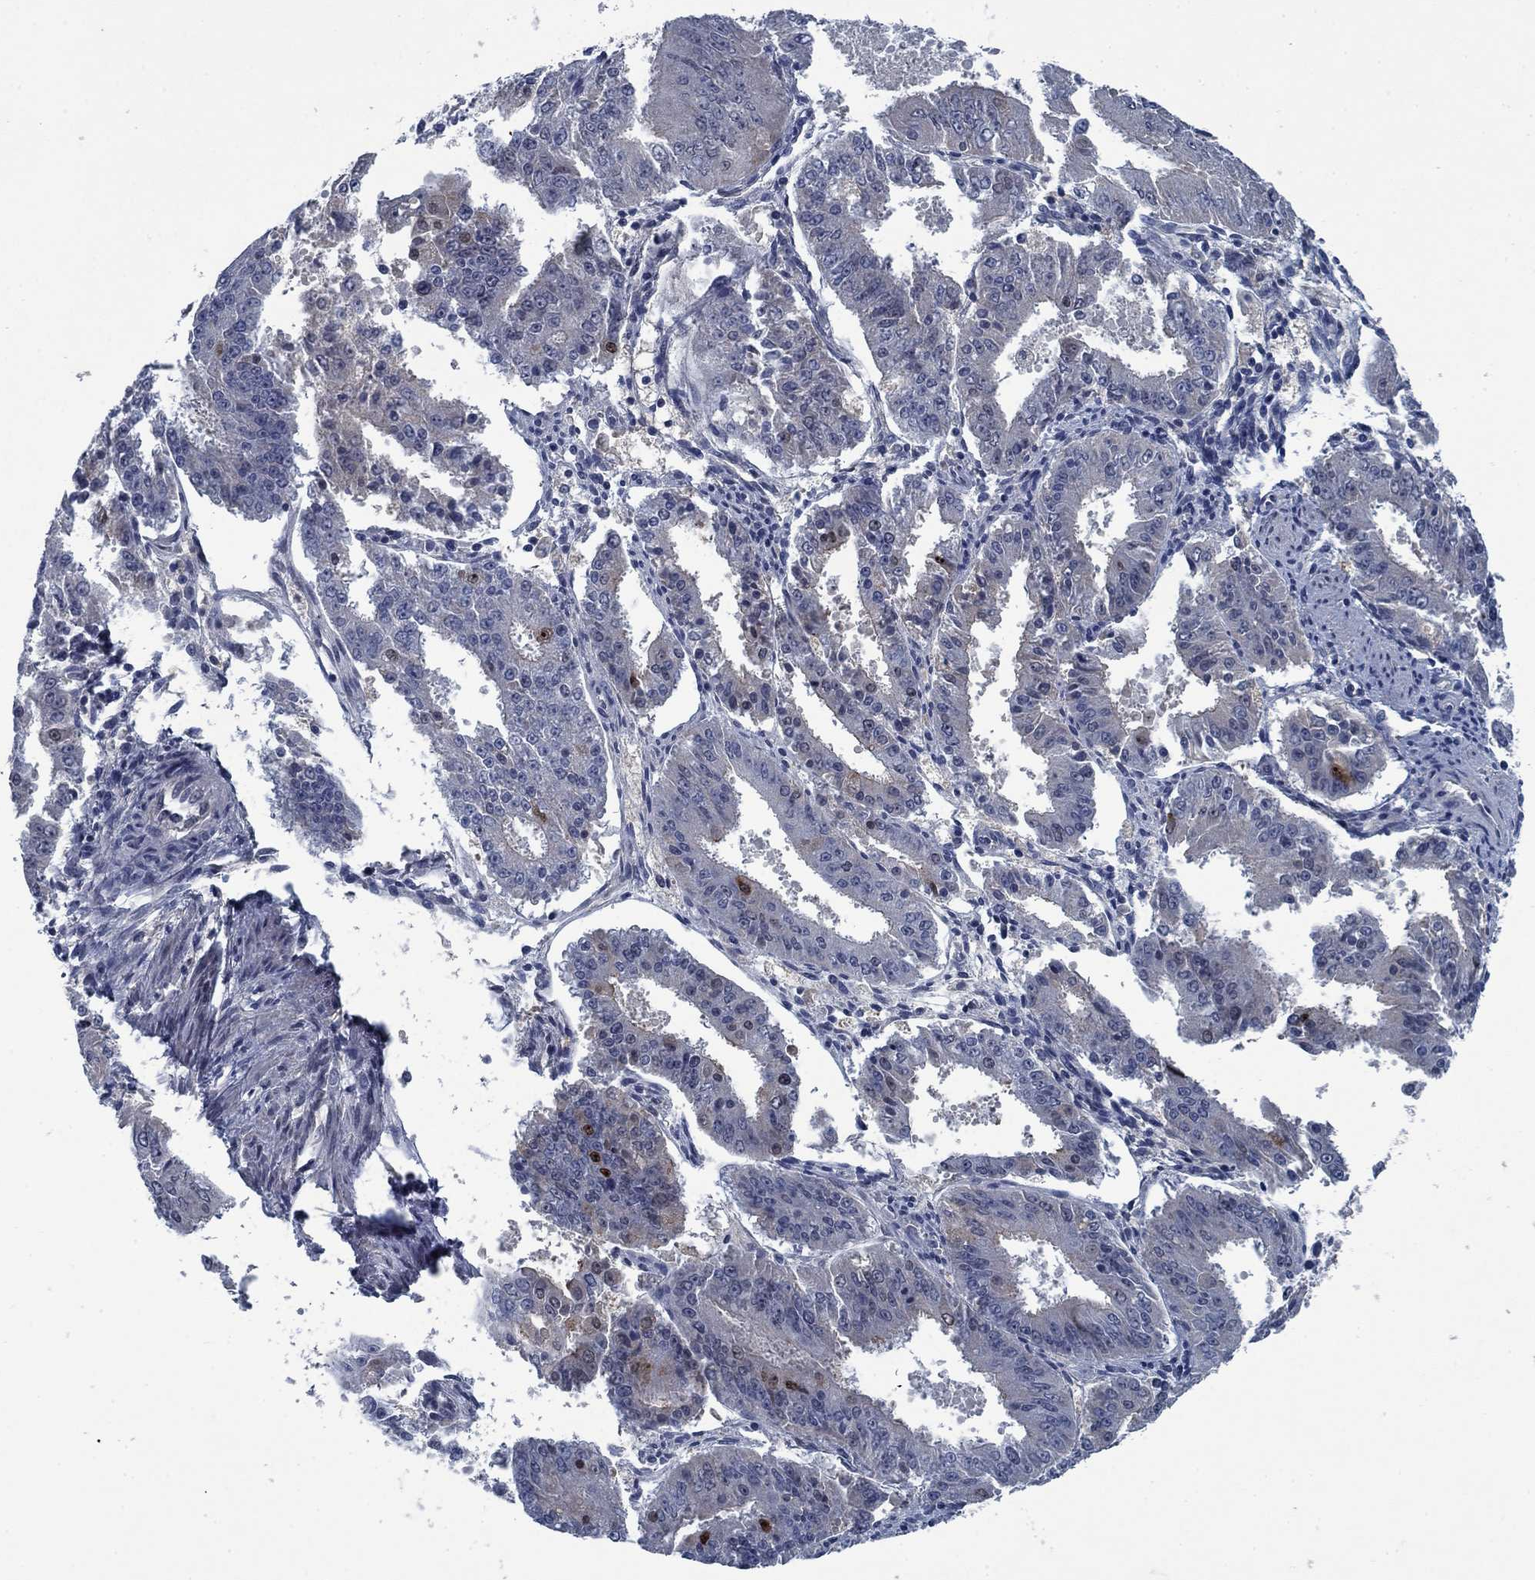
{"staining": {"intensity": "negative", "quantity": "none", "location": "none"}, "tissue": "ovarian cancer", "cell_type": "Tumor cells", "image_type": "cancer", "snomed": [{"axis": "morphology", "description": "Carcinoma, endometroid"}, {"axis": "topography", "description": "Ovary"}], "caption": "Ovarian endometroid carcinoma was stained to show a protein in brown. There is no significant expression in tumor cells.", "gene": "PNMA8A", "patient": {"sex": "female", "age": 42}}